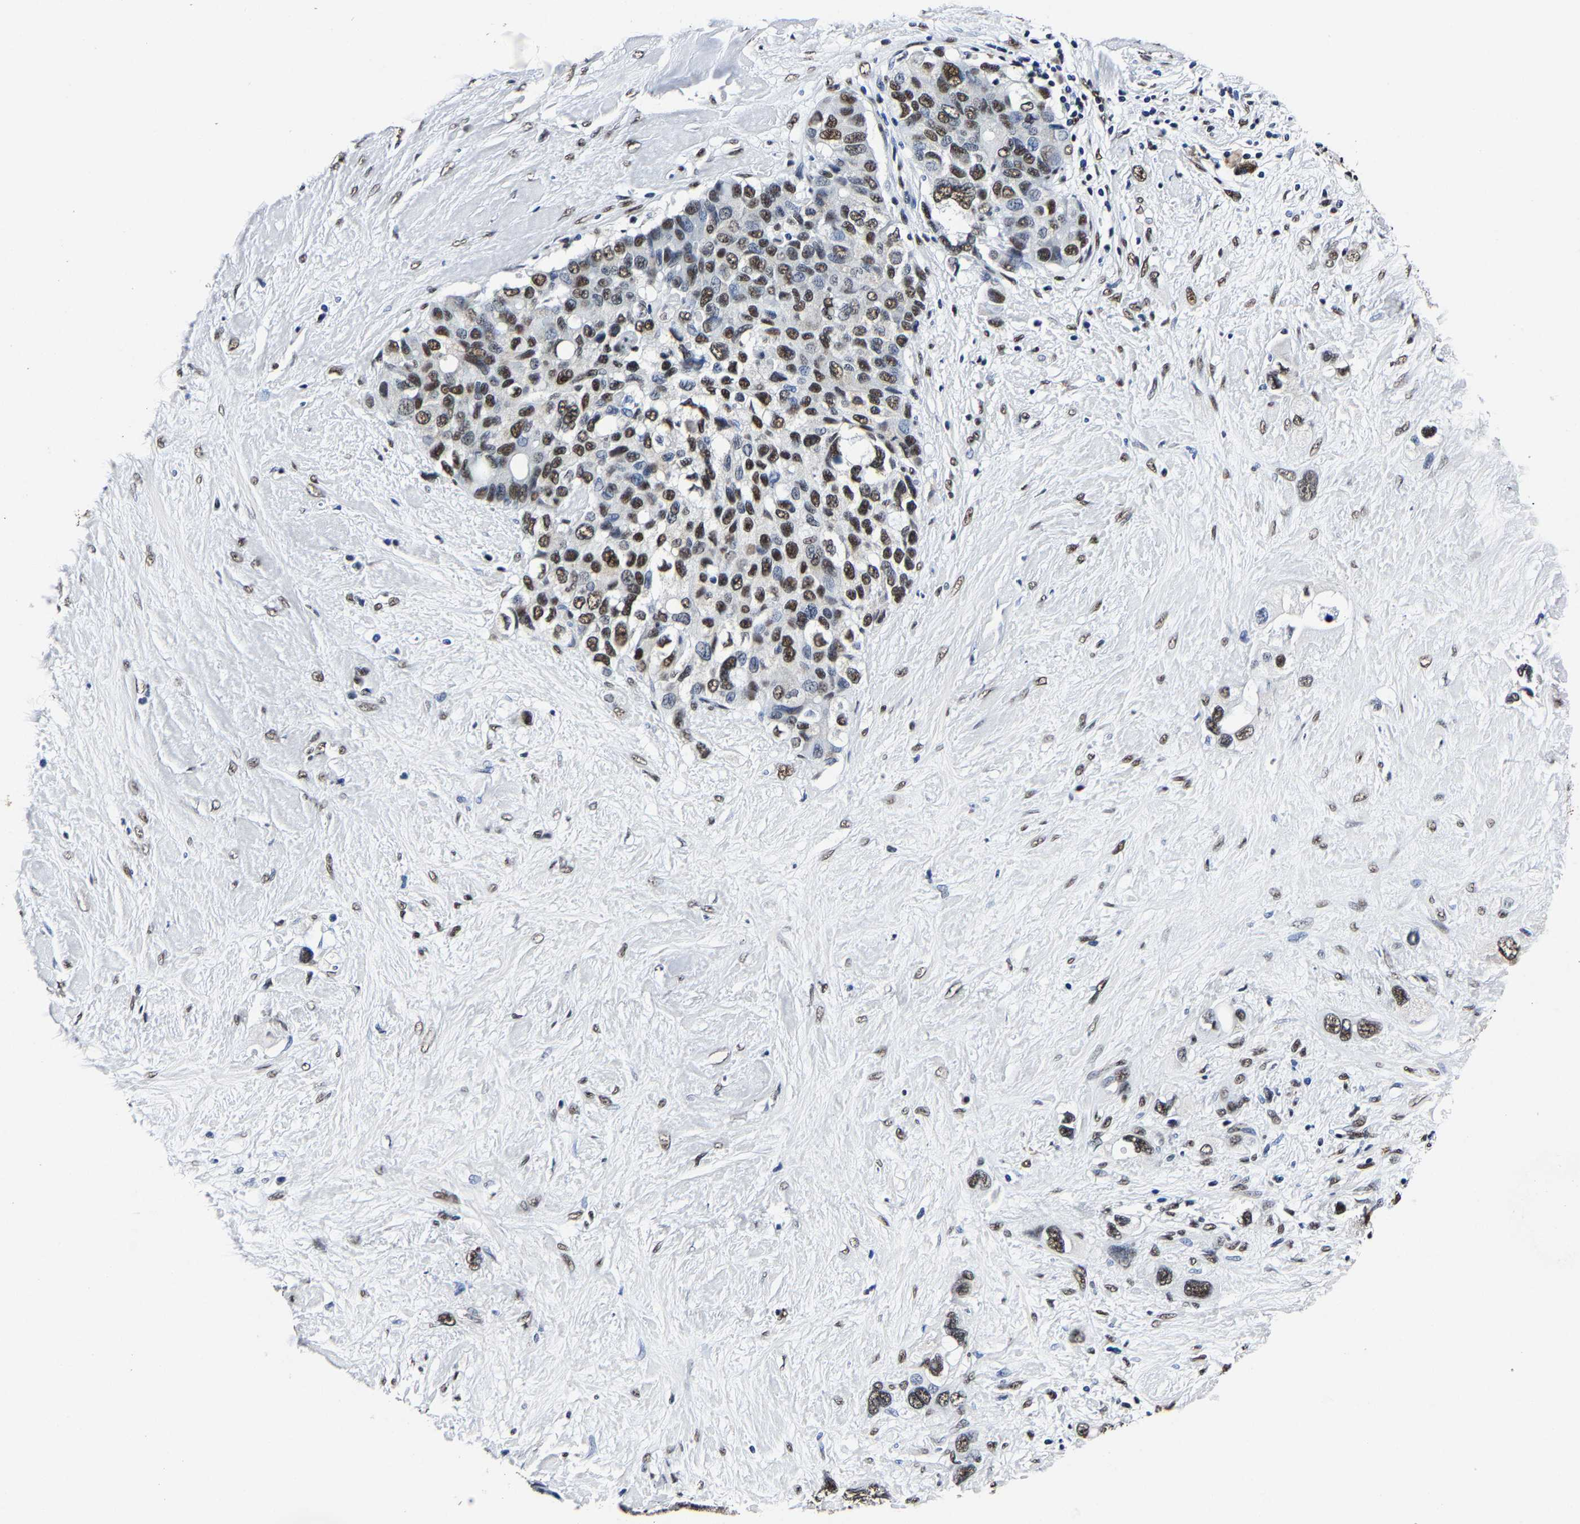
{"staining": {"intensity": "moderate", "quantity": ">75%", "location": "nuclear"}, "tissue": "pancreatic cancer", "cell_type": "Tumor cells", "image_type": "cancer", "snomed": [{"axis": "morphology", "description": "Adenocarcinoma, NOS"}, {"axis": "topography", "description": "Pancreas"}], "caption": "The image shows staining of pancreatic cancer, revealing moderate nuclear protein positivity (brown color) within tumor cells. (IHC, brightfield microscopy, high magnification).", "gene": "RBM45", "patient": {"sex": "female", "age": 56}}